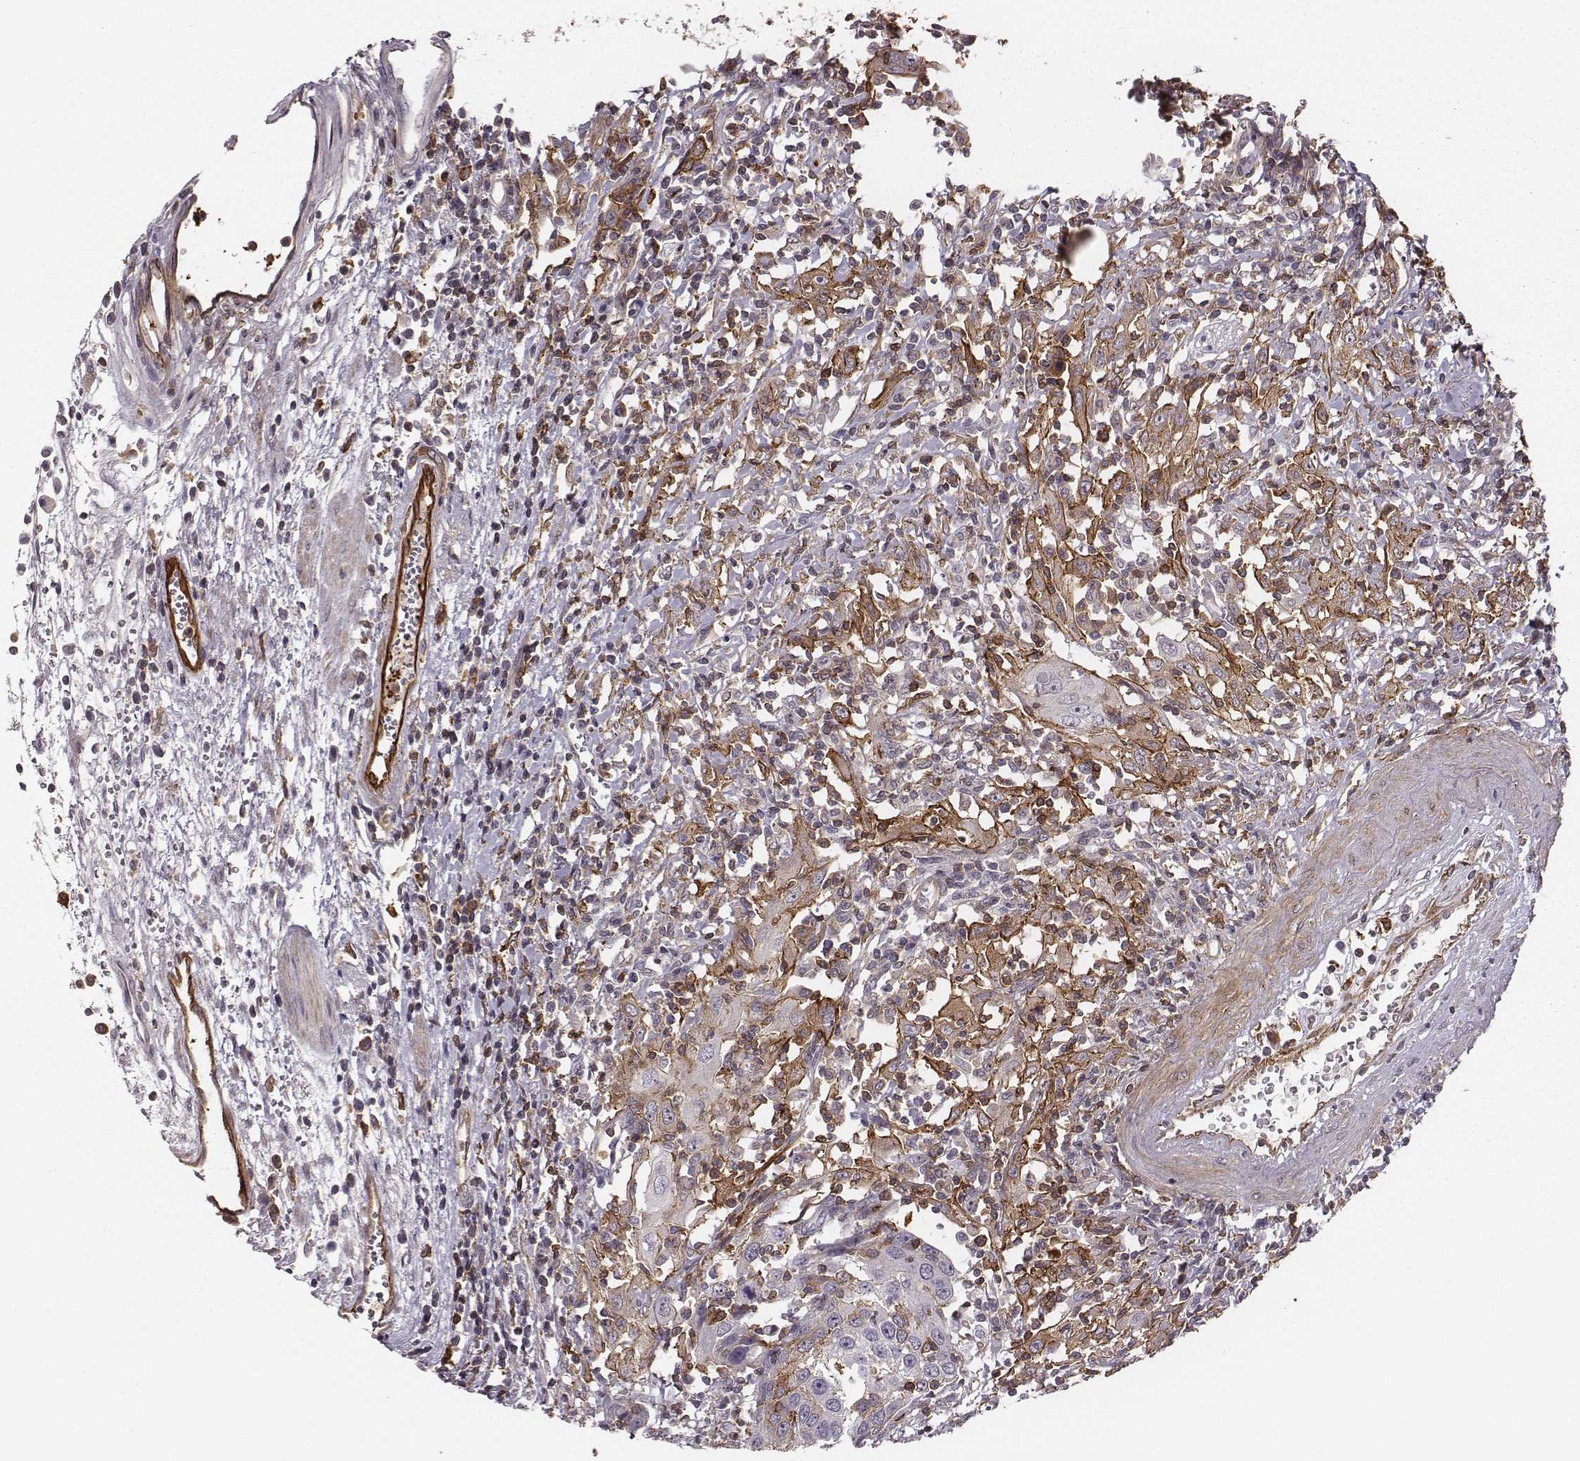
{"staining": {"intensity": "negative", "quantity": "none", "location": "none"}, "tissue": "urothelial cancer", "cell_type": "Tumor cells", "image_type": "cancer", "snomed": [{"axis": "morphology", "description": "Urothelial carcinoma, High grade"}, {"axis": "topography", "description": "Urinary bladder"}], "caption": "The photomicrograph displays no staining of tumor cells in high-grade urothelial carcinoma.", "gene": "ZYX", "patient": {"sex": "female", "age": 85}}